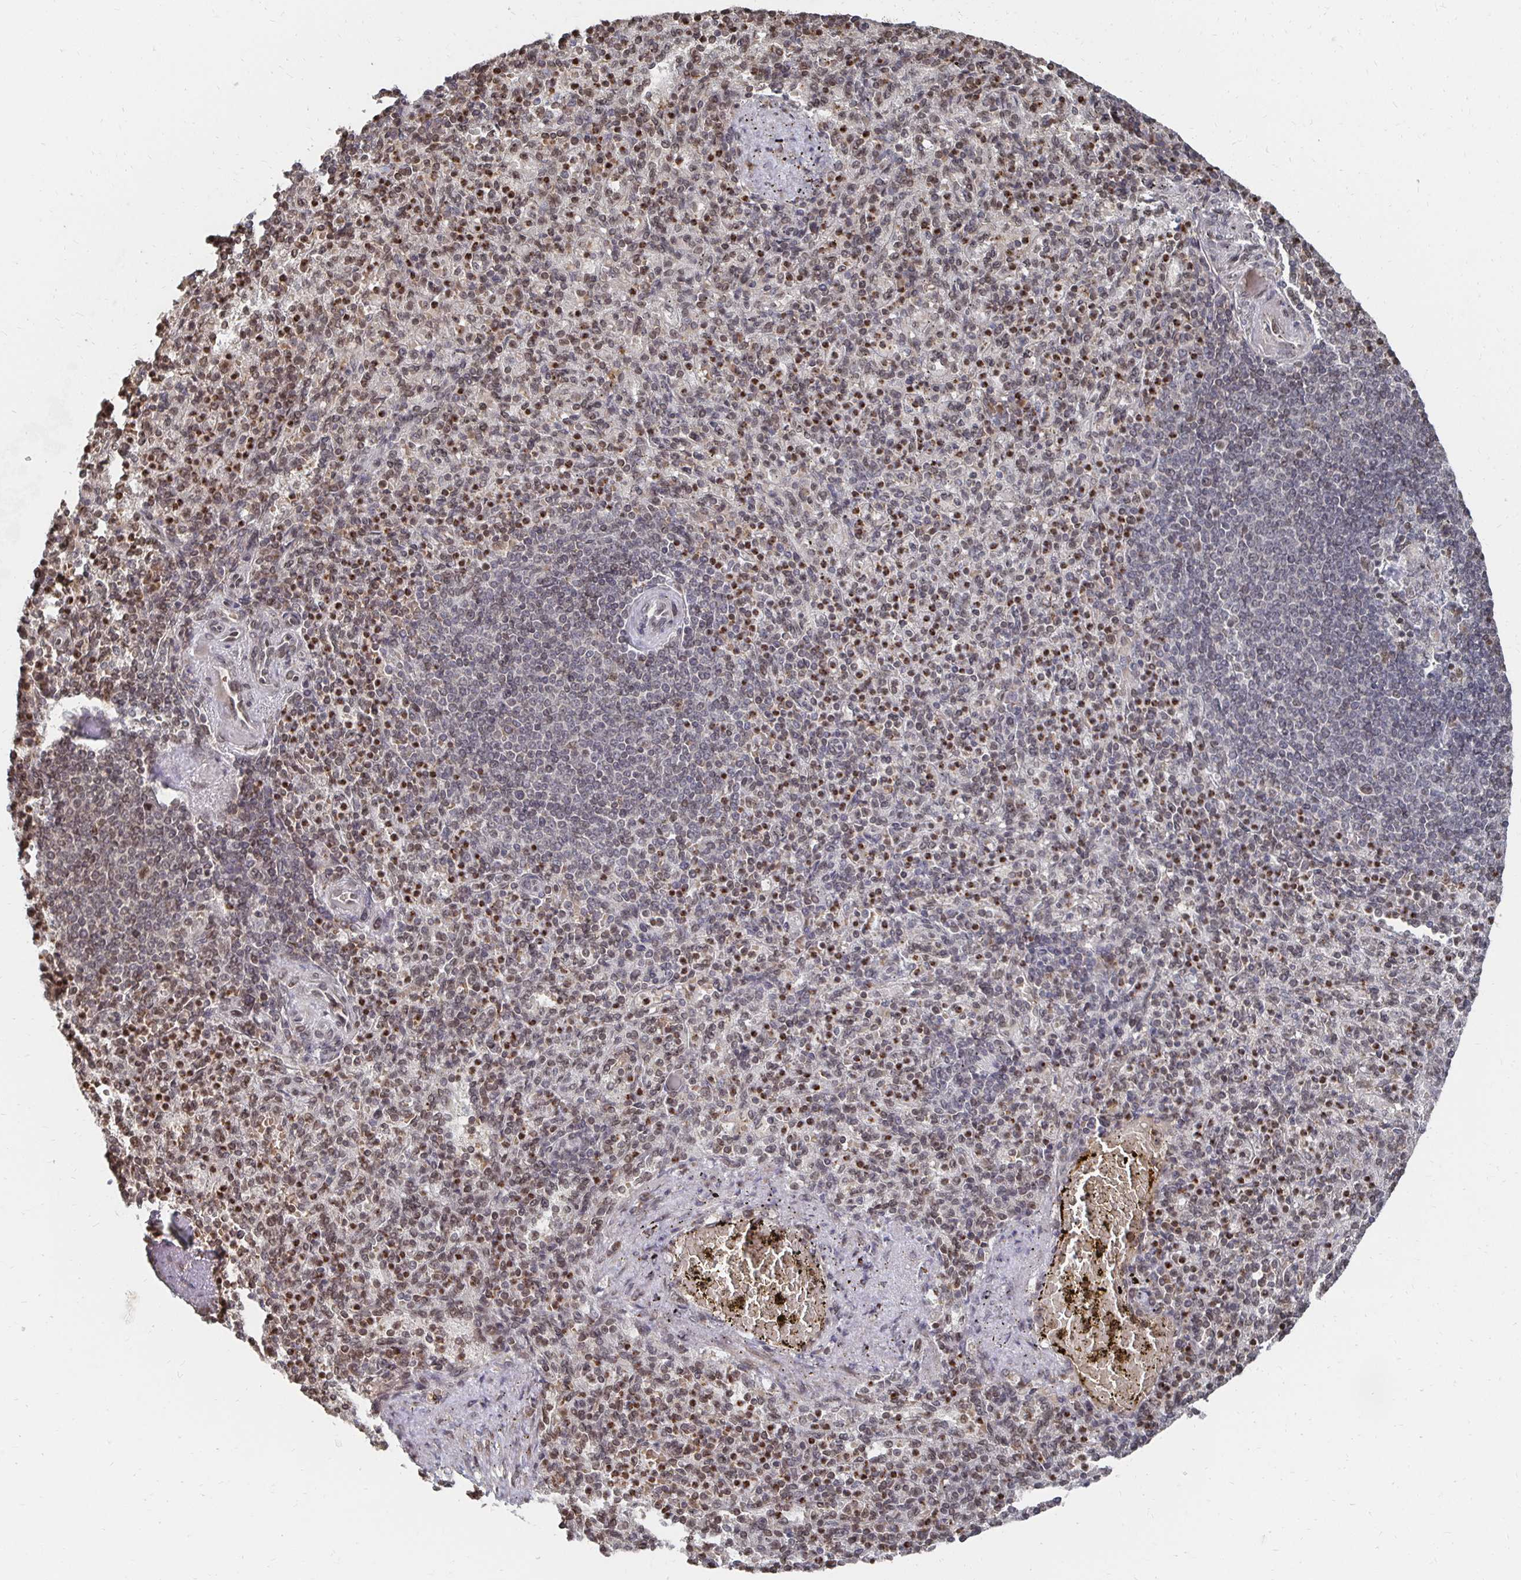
{"staining": {"intensity": "moderate", "quantity": ">75%", "location": "nuclear"}, "tissue": "spleen", "cell_type": "Cells in red pulp", "image_type": "normal", "snomed": [{"axis": "morphology", "description": "Normal tissue, NOS"}, {"axis": "topography", "description": "Spleen"}], "caption": "A brown stain shows moderate nuclear positivity of a protein in cells in red pulp of unremarkable human spleen. Nuclei are stained in blue.", "gene": "GTF3C6", "patient": {"sex": "female", "age": 74}}